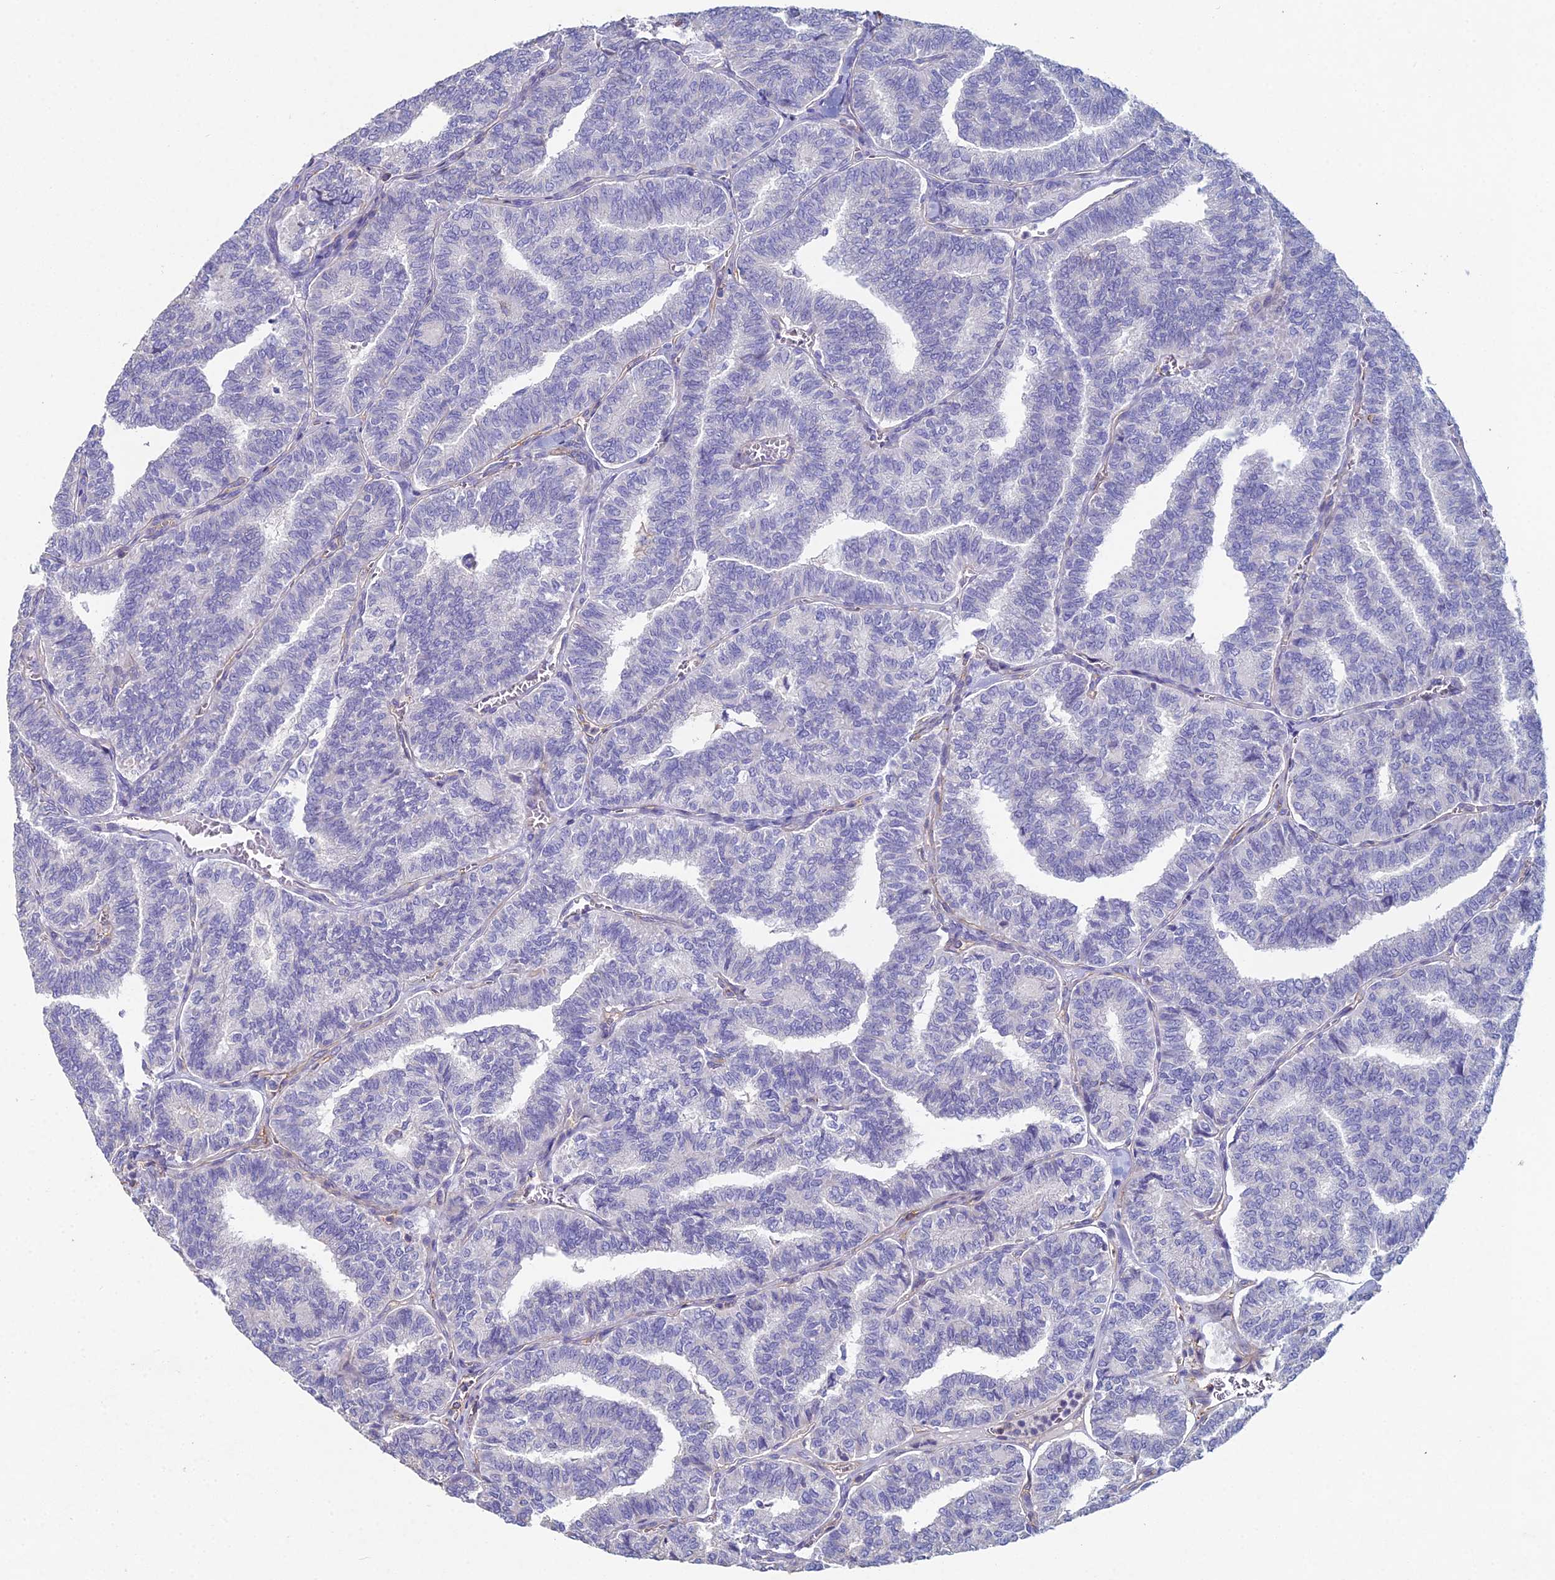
{"staining": {"intensity": "negative", "quantity": "none", "location": "none"}, "tissue": "thyroid cancer", "cell_type": "Tumor cells", "image_type": "cancer", "snomed": [{"axis": "morphology", "description": "Papillary adenocarcinoma, NOS"}, {"axis": "topography", "description": "Thyroid gland"}], "caption": "DAB immunohistochemical staining of human papillary adenocarcinoma (thyroid) shows no significant staining in tumor cells. The staining was performed using DAB to visualize the protein expression in brown, while the nuclei were stained in blue with hematoxylin (Magnification: 20x).", "gene": "NCAM1", "patient": {"sex": "female", "age": 35}}